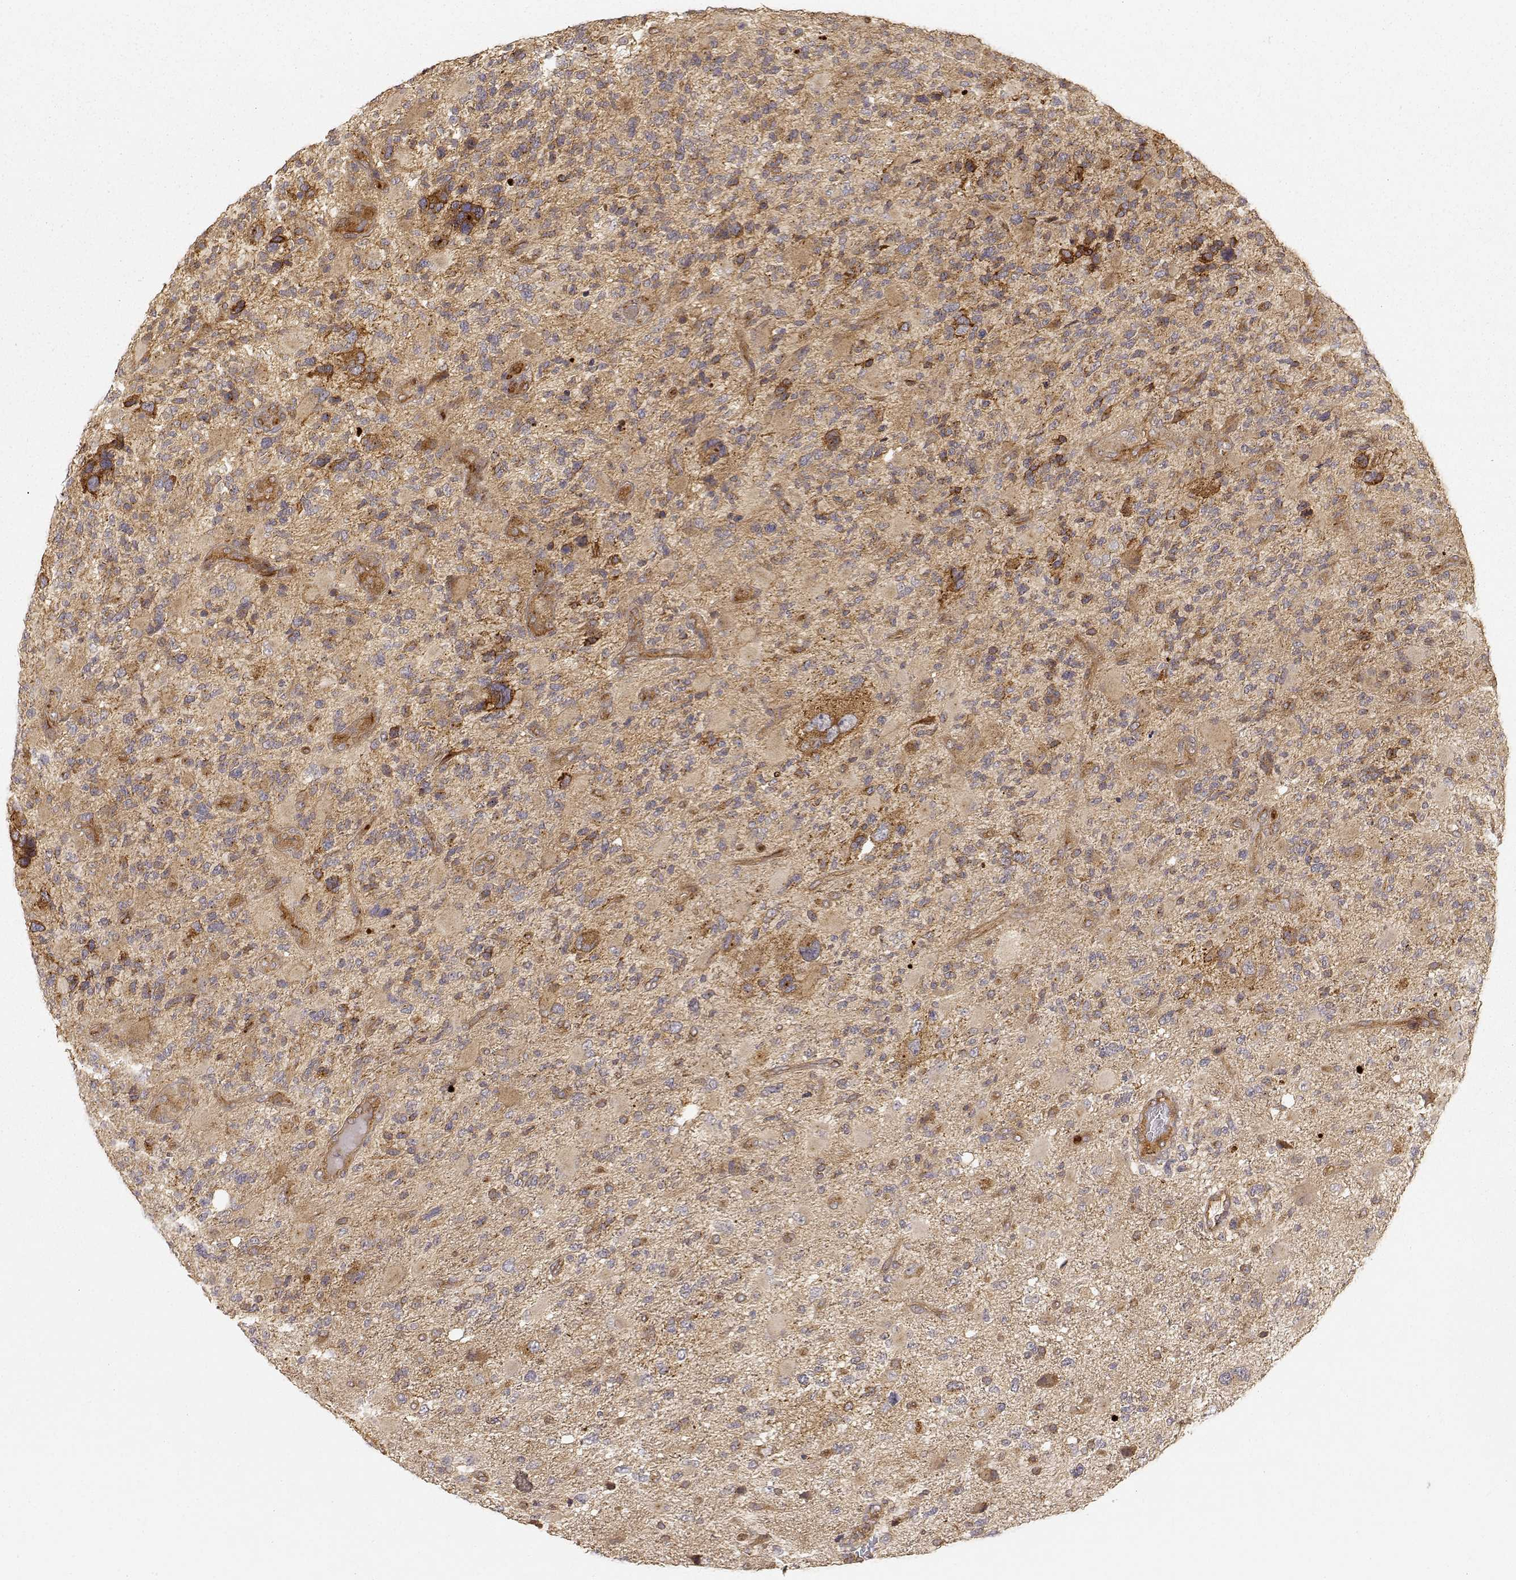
{"staining": {"intensity": "weak", "quantity": ">75%", "location": "cytoplasmic/membranous"}, "tissue": "glioma", "cell_type": "Tumor cells", "image_type": "cancer", "snomed": [{"axis": "morphology", "description": "Glioma, malignant, High grade"}, {"axis": "topography", "description": "Brain"}], "caption": "Tumor cells show low levels of weak cytoplasmic/membranous staining in about >75% of cells in glioma. (IHC, brightfield microscopy, high magnification).", "gene": "CDK5RAP2", "patient": {"sex": "female", "age": 71}}